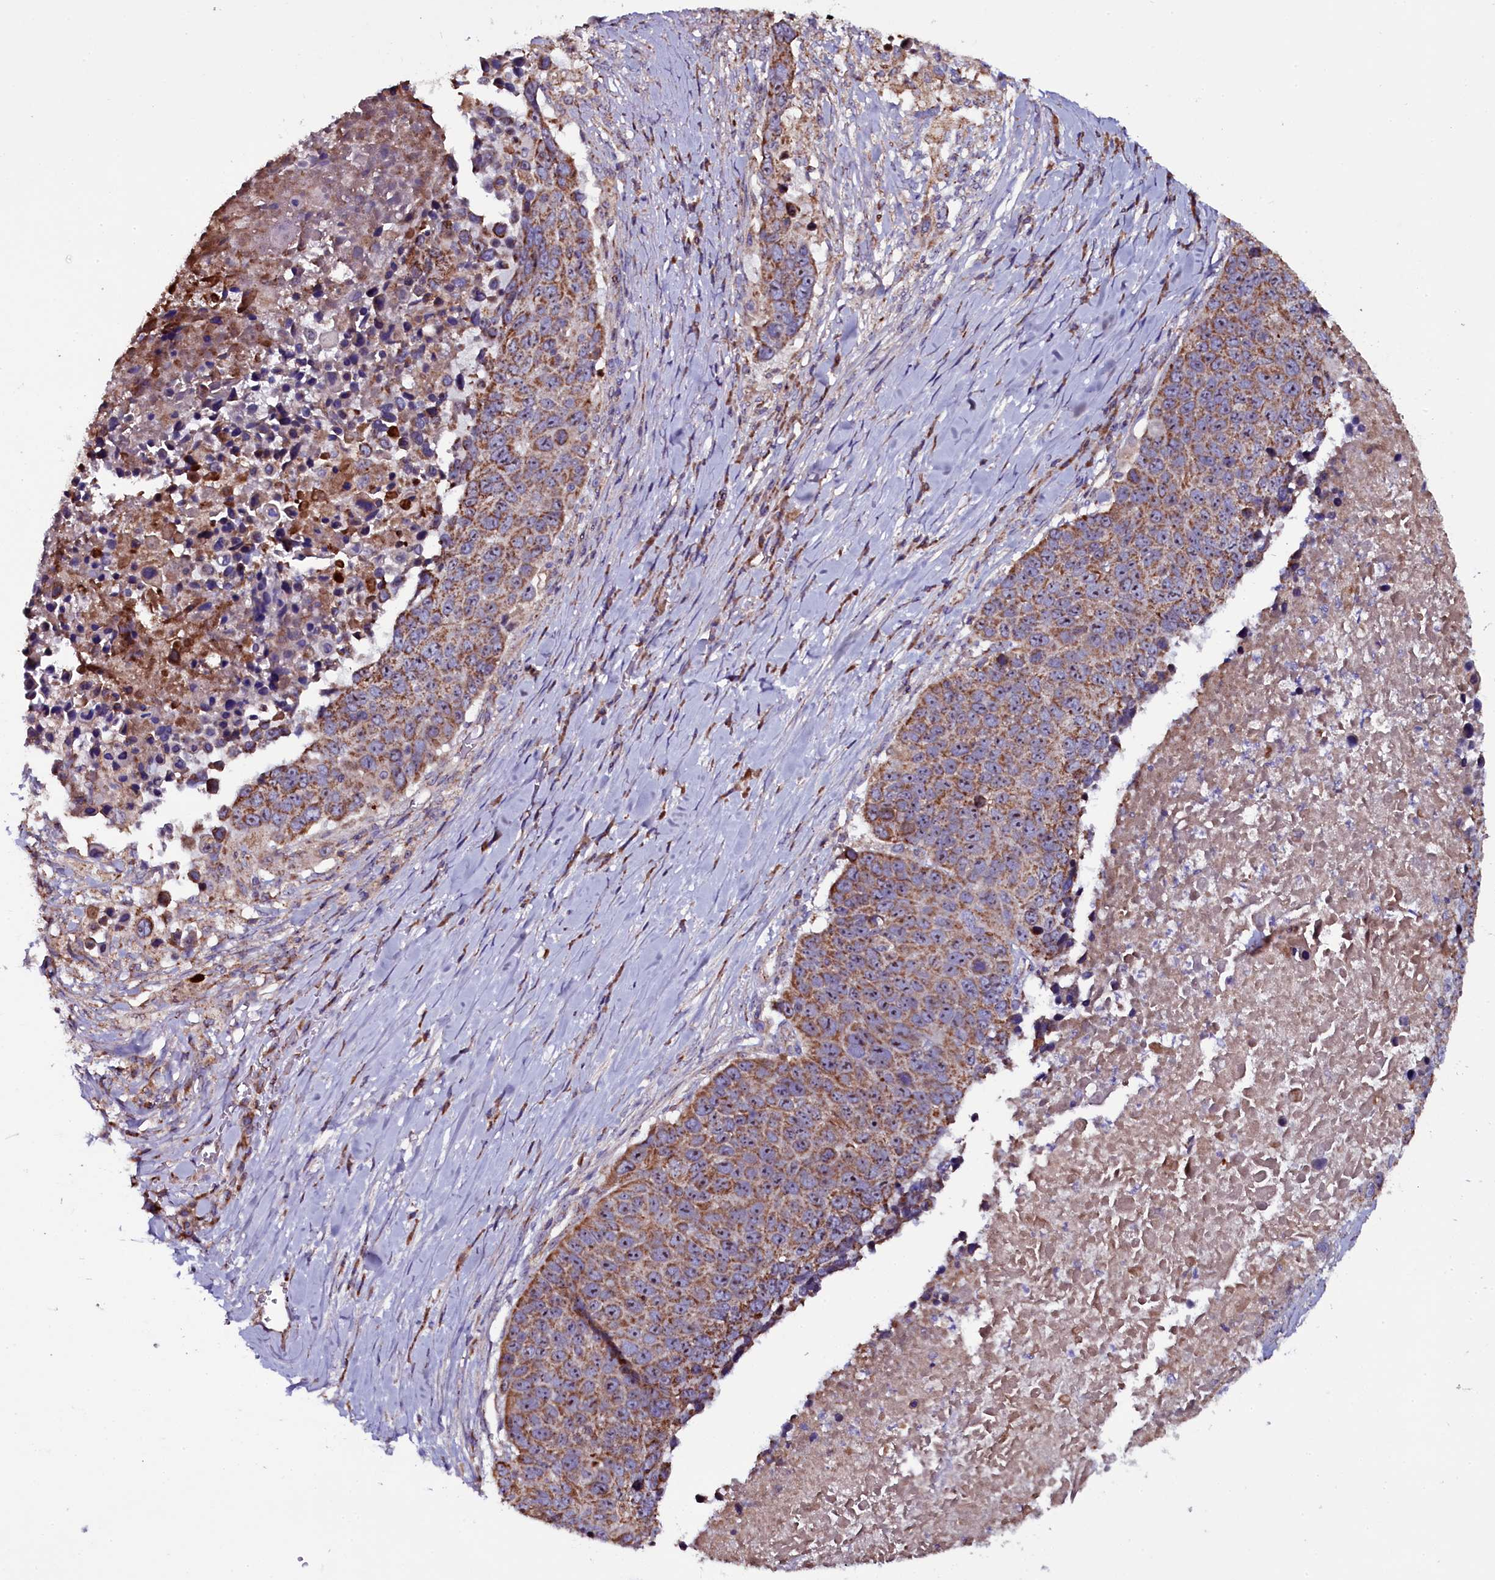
{"staining": {"intensity": "moderate", "quantity": ">75%", "location": "cytoplasmic/membranous"}, "tissue": "lung cancer", "cell_type": "Tumor cells", "image_type": "cancer", "snomed": [{"axis": "morphology", "description": "Normal tissue, NOS"}, {"axis": "morphology", "description": "Squamous cell carcinoma, NOS"}, {"axis": "topography", "description": "Lymph node"}, {"axis": "topography", "description": "Lung"}], "caption": "High-magnification brightfield microscopy of lung cancer (squamous cell carcinoma) stained with DAB (brown) and counterstained with hematoxylin (blue). tumor cells exhibit moderate cytoplasmic/membranous positivity is seen in approximately>75% of cells.", "gene": "NAA80", "patient": {"sex": "male", "age": 66}}